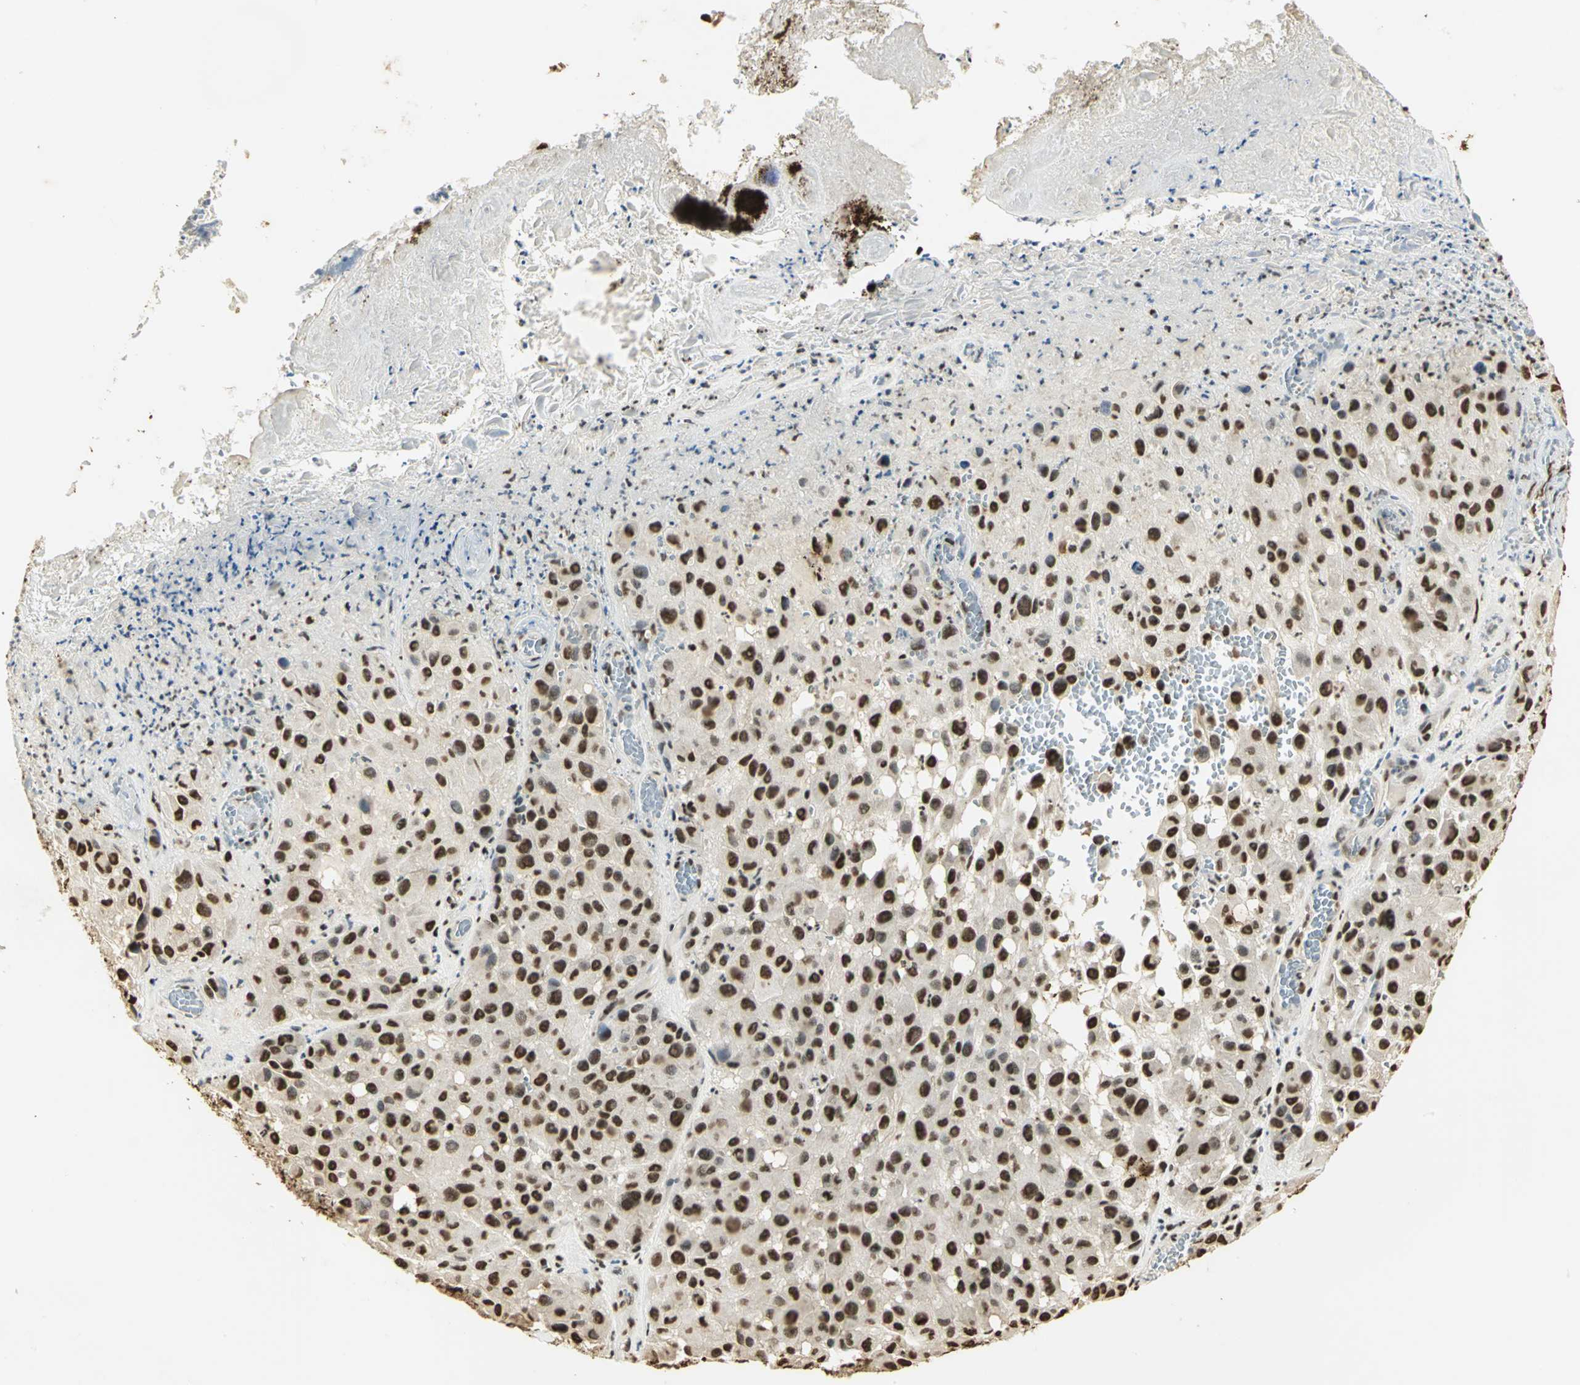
{"staining": {"intensity": "strong", "quantity": ">75%", "location": "nuclear"}, "tissue": "melanoma", "cell_type": "Tumor cells", "image_type": "cancer", "snomed": [{"axis": "morphology", "description": "Malignant melanoma, NOS"}, {"axis": "topography", "description": "Skin"}], "caption": "Immunohistochemistry photomicrograph of human melanoma stained for a protein (brown), which shows high levels of strong nuclear expression in approximately >75% of tumor cells.", "gene": "SET", "patient": {"sex": "female", "age": 21}}